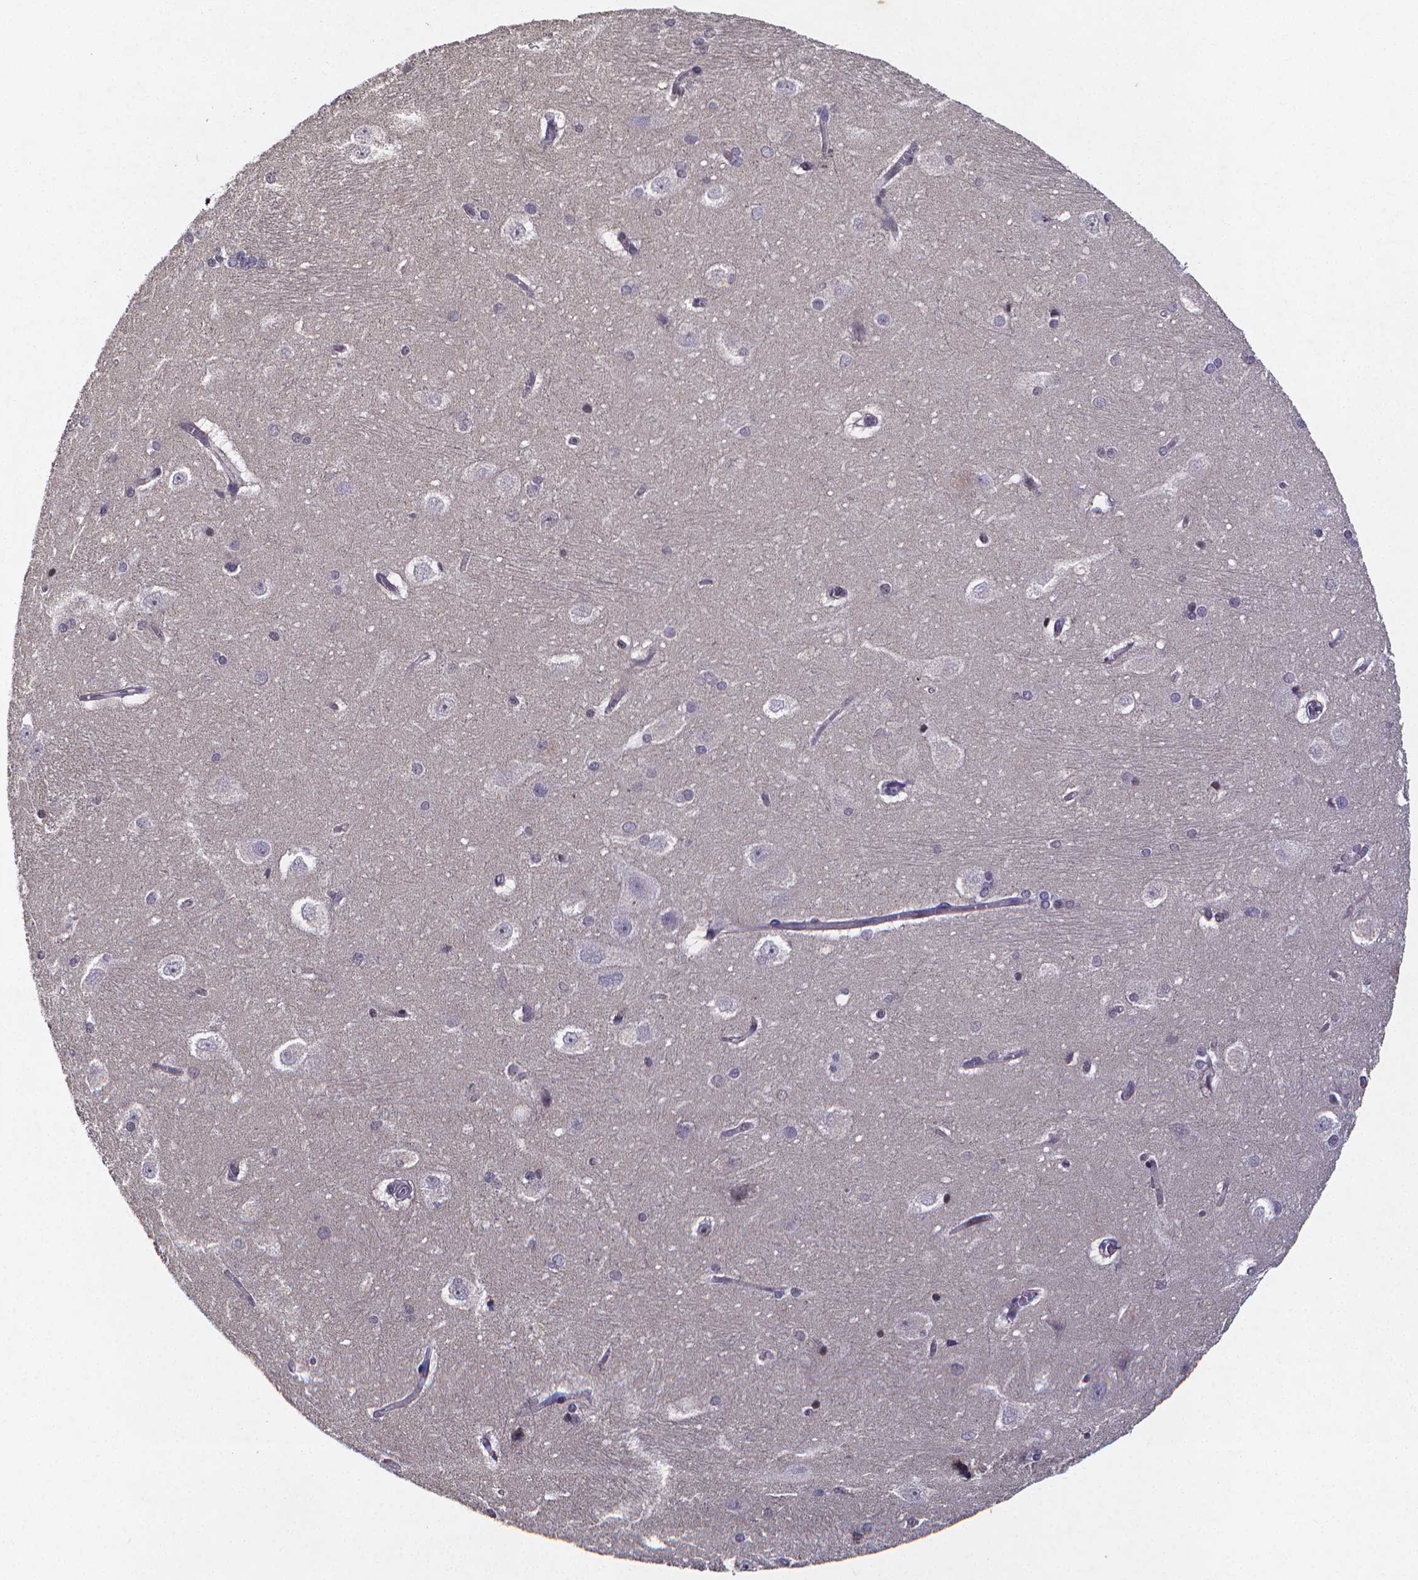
{"staining": {"intensity": "negative", "quantity": "none", "location": "none"}, "tissue": "hippocampus", "cell_type": "Glial cells", "image_type": "normal", "snomed": [{"axis": "morphology", "description": "Normal tissue, NOS"}, {"axis": "topography", "description": "Cerebral cortex"}, {"axis": "topography", "description": "Hippocampus"}], "caption": "Micrograph shows no protein positivity in glial cells of unremarkable hippocampus. (DAB (3,3'-diaminobenzidine) immunohistochemistry (IHC), high magnification).", "gene": "TP73", "patient": {"sex": "female", "age": 19}}